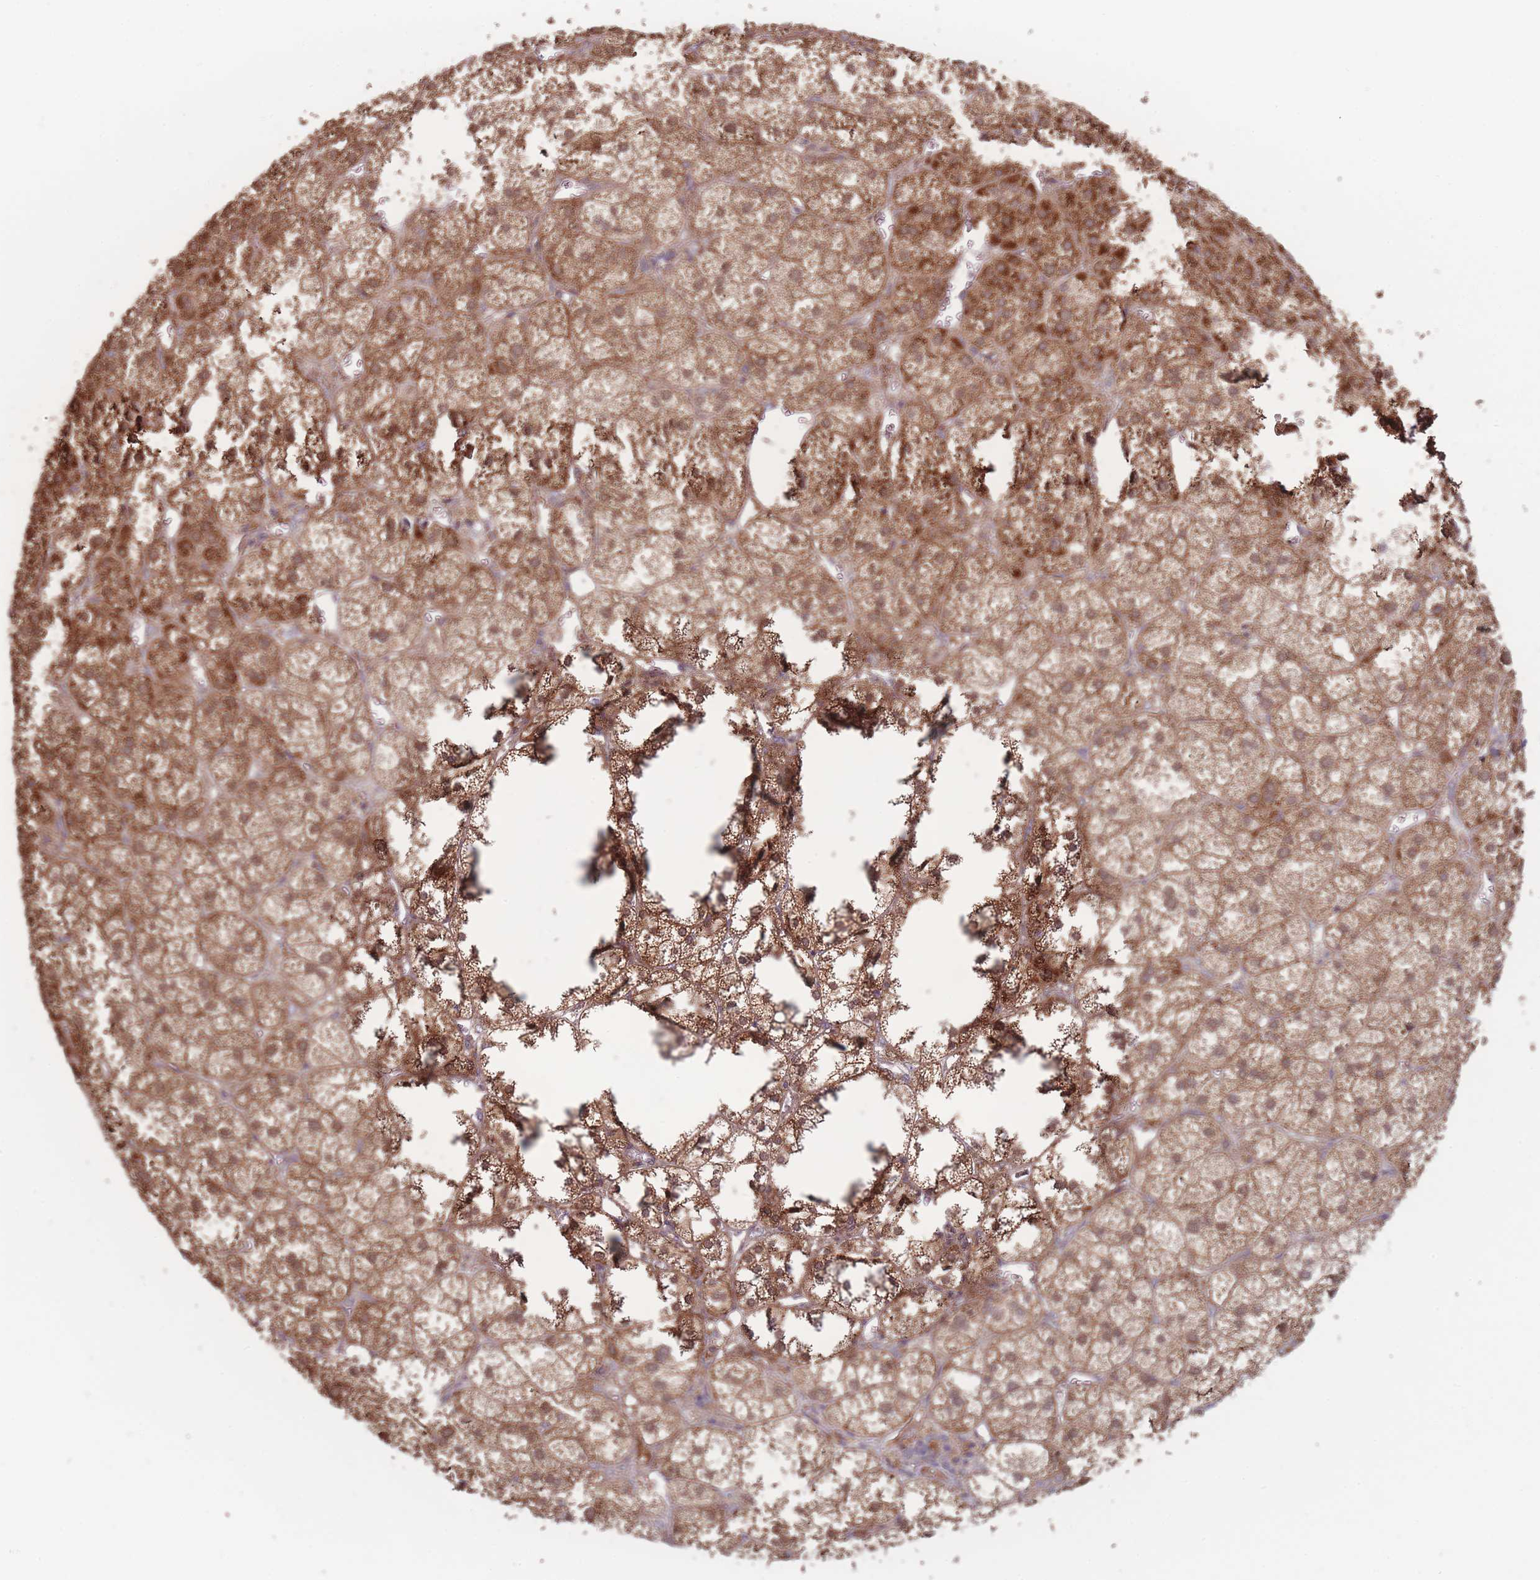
{"staining": {"intensity": "strong", "quantity": ">75%", "location": "cytoplasmic/membranous"}, "tissue": "adrenal gland", "cell_type": "Glandular cells", "image_type": "normal", "snomed": [{"axis": "morphology", "description": "Normal tissue, NOS"}, {"axis": "topography", "description": "Adrenal gland"}], "caption": "Brown immunohistochemical staining in benign human adrenal gland displays strong cytoplasmic/membranous staining in approximately >75% of glandular cells.", "gene": "ATP5MGL", "patient": {"sex": "female", "age": 61}}